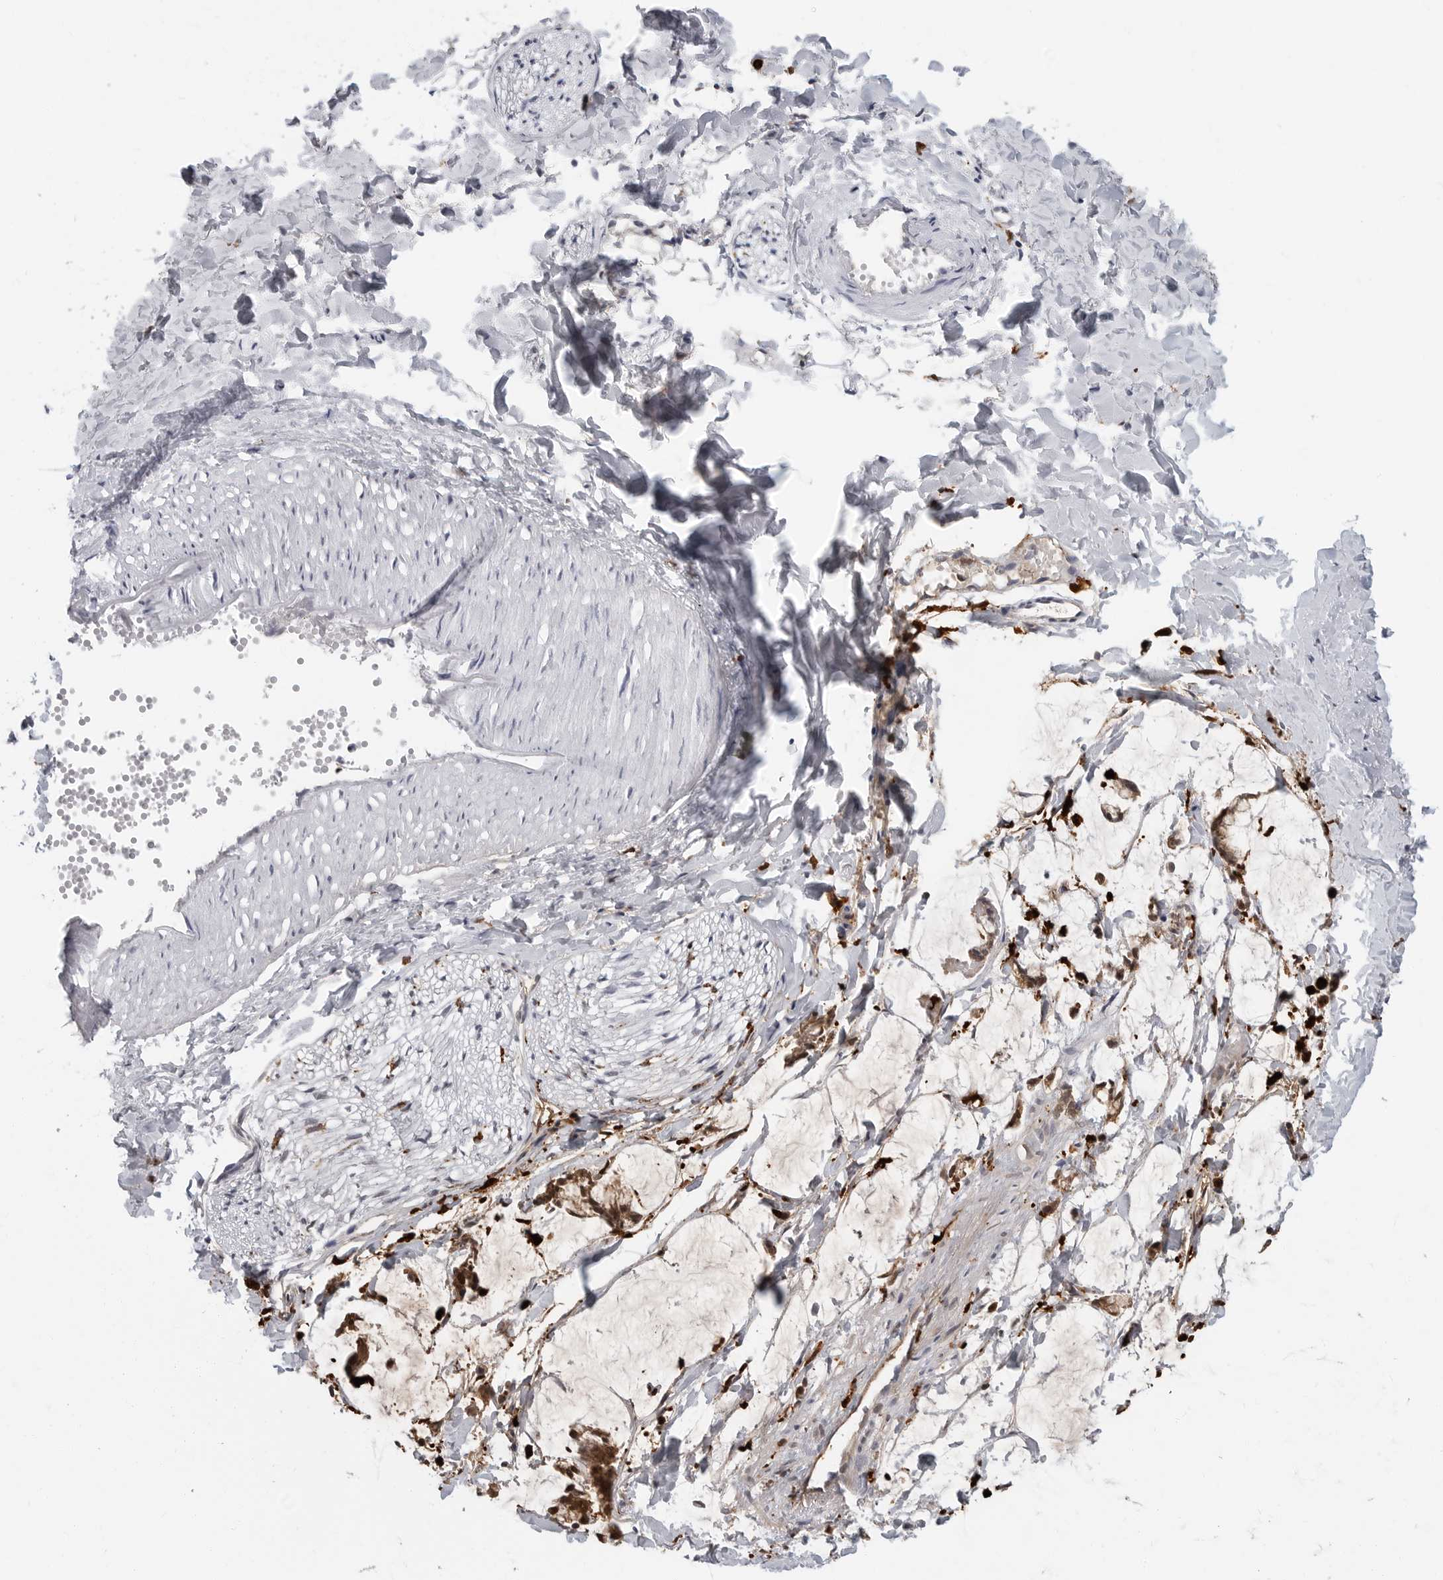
{"staining": {"intensity": "negative", "quantity": "none", "location": "none"}, "tissue": "soft tissue", "cell_type": "Fibroblasts", "image_type": "normal", "snomed": [{"axis": "morphology", "description": "Normal tissue, NOS"}, {"axis": "morphology", "description": "Adenocarcinoma, NOS"}, {"axis": "topography", "description": "Colon"}, {"axis": "topography", "description": "Peripheral nerve tissue"}], "caption": "An image of human soft tissue is negative for staining in fibroblasts. (Stains: DAB (3,3'-diaminobenzidine) IHC with hematoxylin counter stain, Microscopy: brightfield microscopy at high magnification).", "gene": "IFI30", "patient": {"sex": "male", "age": 14}}